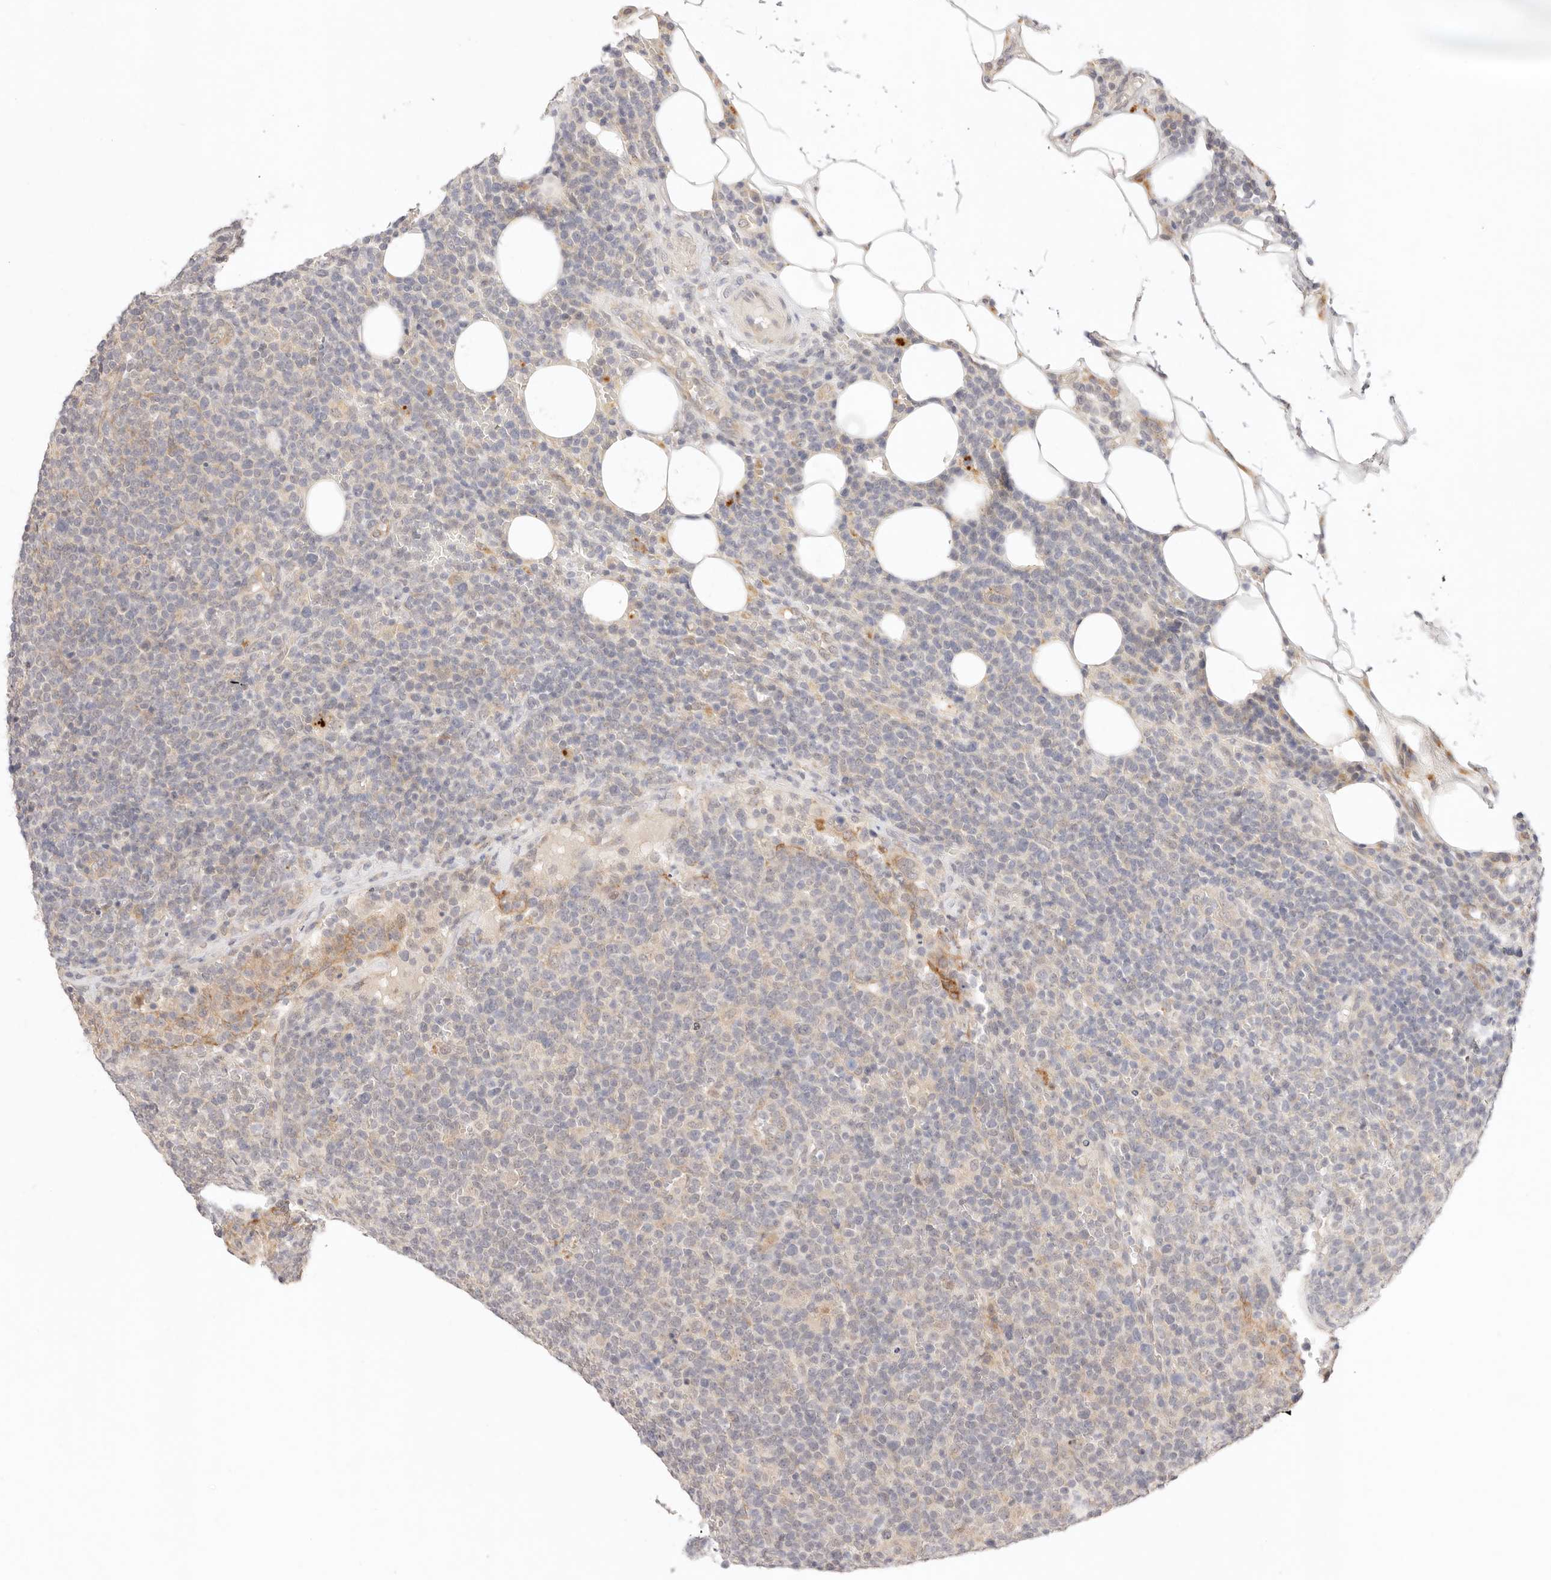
{"staining": {"intensity": "negative", "quantity": "none", "location": "none"}, "tissue": "lymphoma", "cell_type": "Tumor cells", "image_type": "cancer", "snomed": [{"axis": "morphology", "description": "Malignant lymphoma, non-Hodgkin's type, High grade"}, {"axis": "topography", "description": "Lymph node"}], "caption": "DAB (3,3'-diaminobenzidine) immunohistochemical staining of lymphoma reveals no significant staining in tumor cells. (Stains: DAB immunohistochemistry (IHC) with hematoxylin counter stain, Microscopy: brightfield microscopy at high magnification).", "gene": "GPR156", "patient": {"sex": "male", "age": 61}}